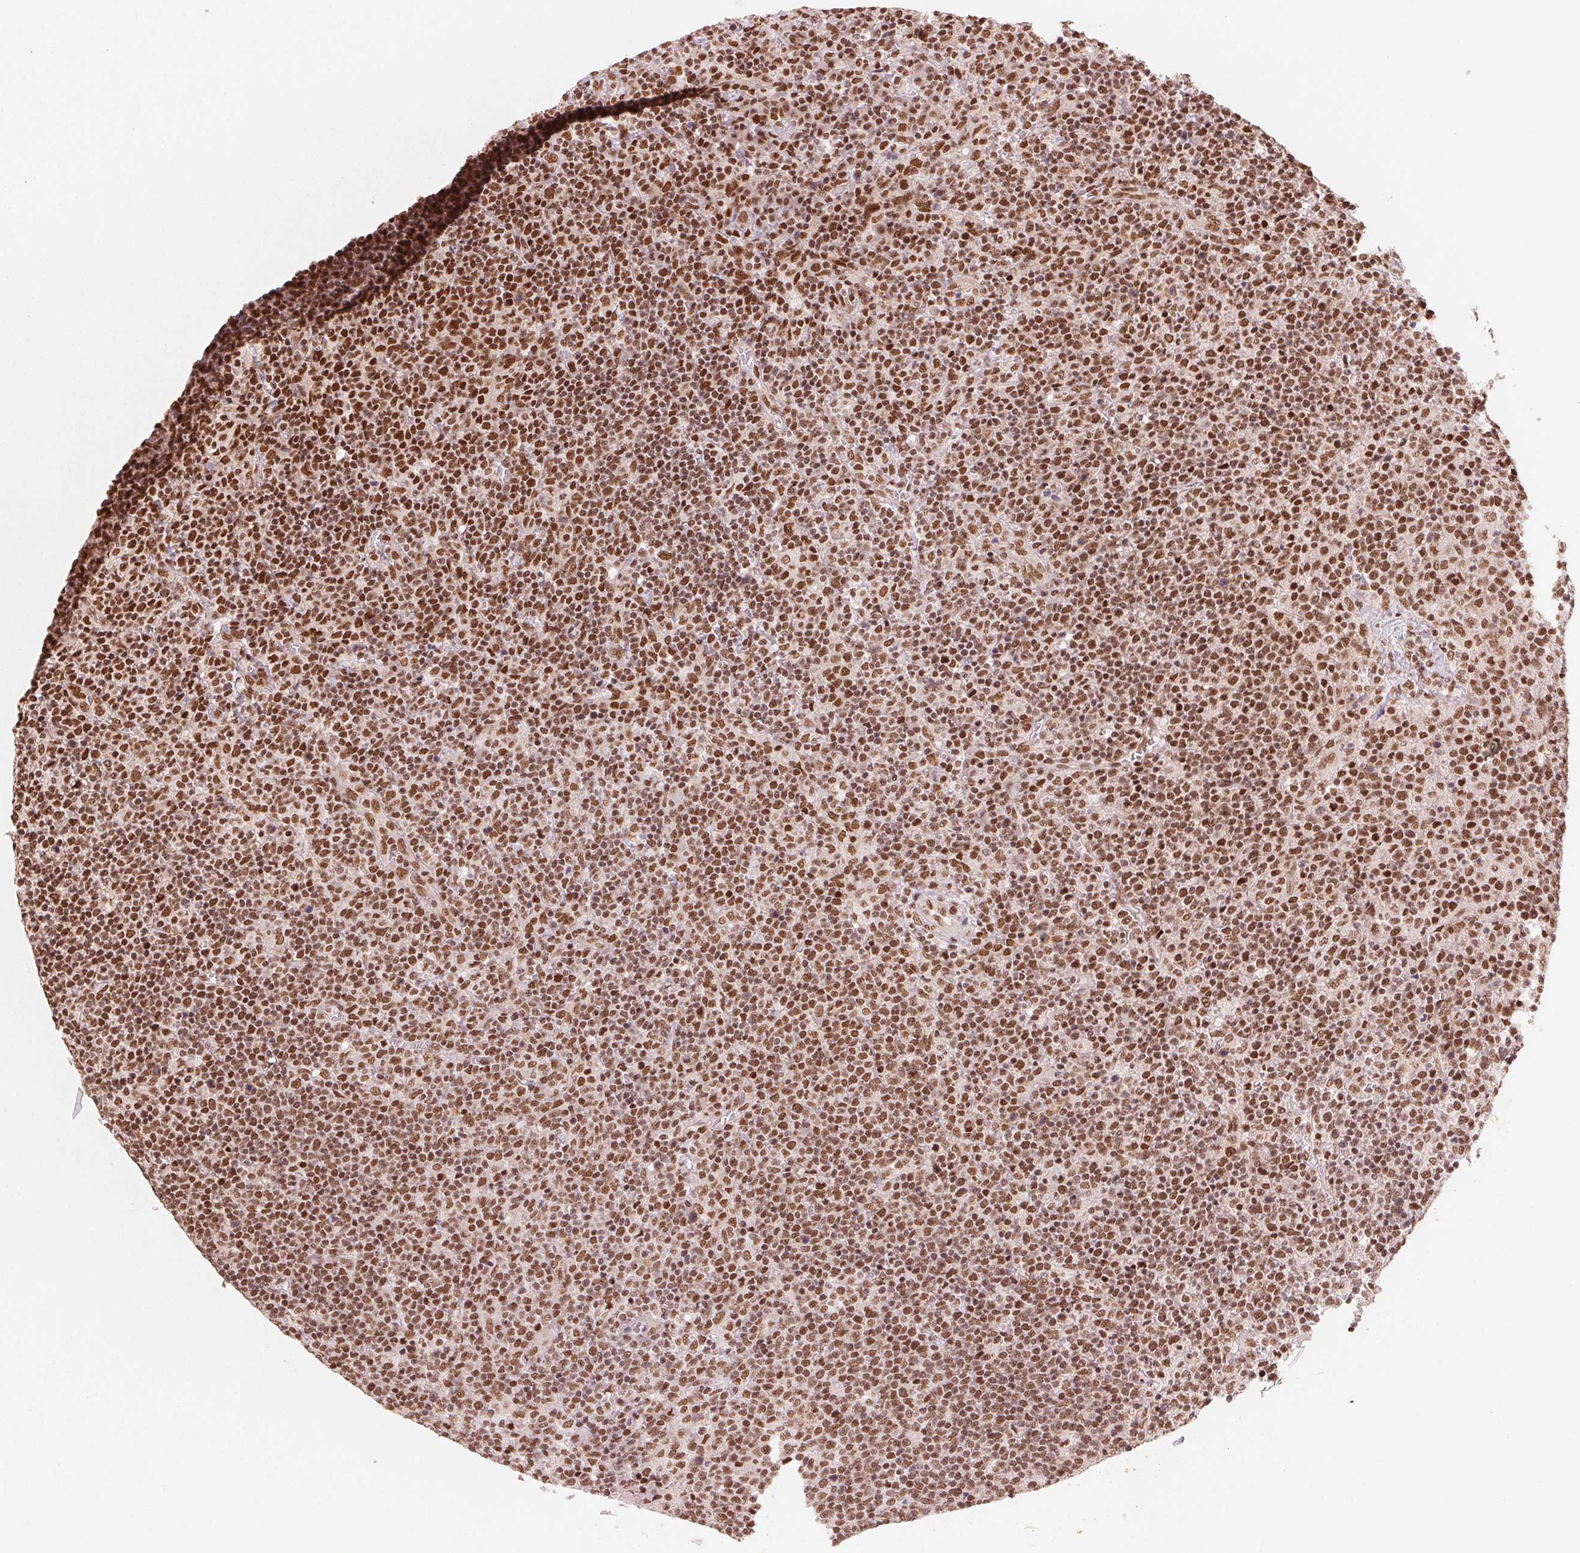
{"staining": {"intensity": "strong", "quantity": ">75%", "location": "nuclear"}, "tissue": "lymphoma", "cell_type": "Tumor cells", "image_type": "cancer", "snomed": [{"axis": "morphology", "description": "Malignant lymphoma, non-Hodgkin's type, High grade"}, {"axis": "topography", "description": "Lymph node"}], "caption": "The histopathology image demonstrates immunohistochemical staining of malignant lymphoma, non-Hodgkin's type (high-grade). There is strong nuclear positivity is appreciated in approximately >75% of tumor cells.", "gene": "TTLL9", "patient": {"sex": "male", "age": 61}}